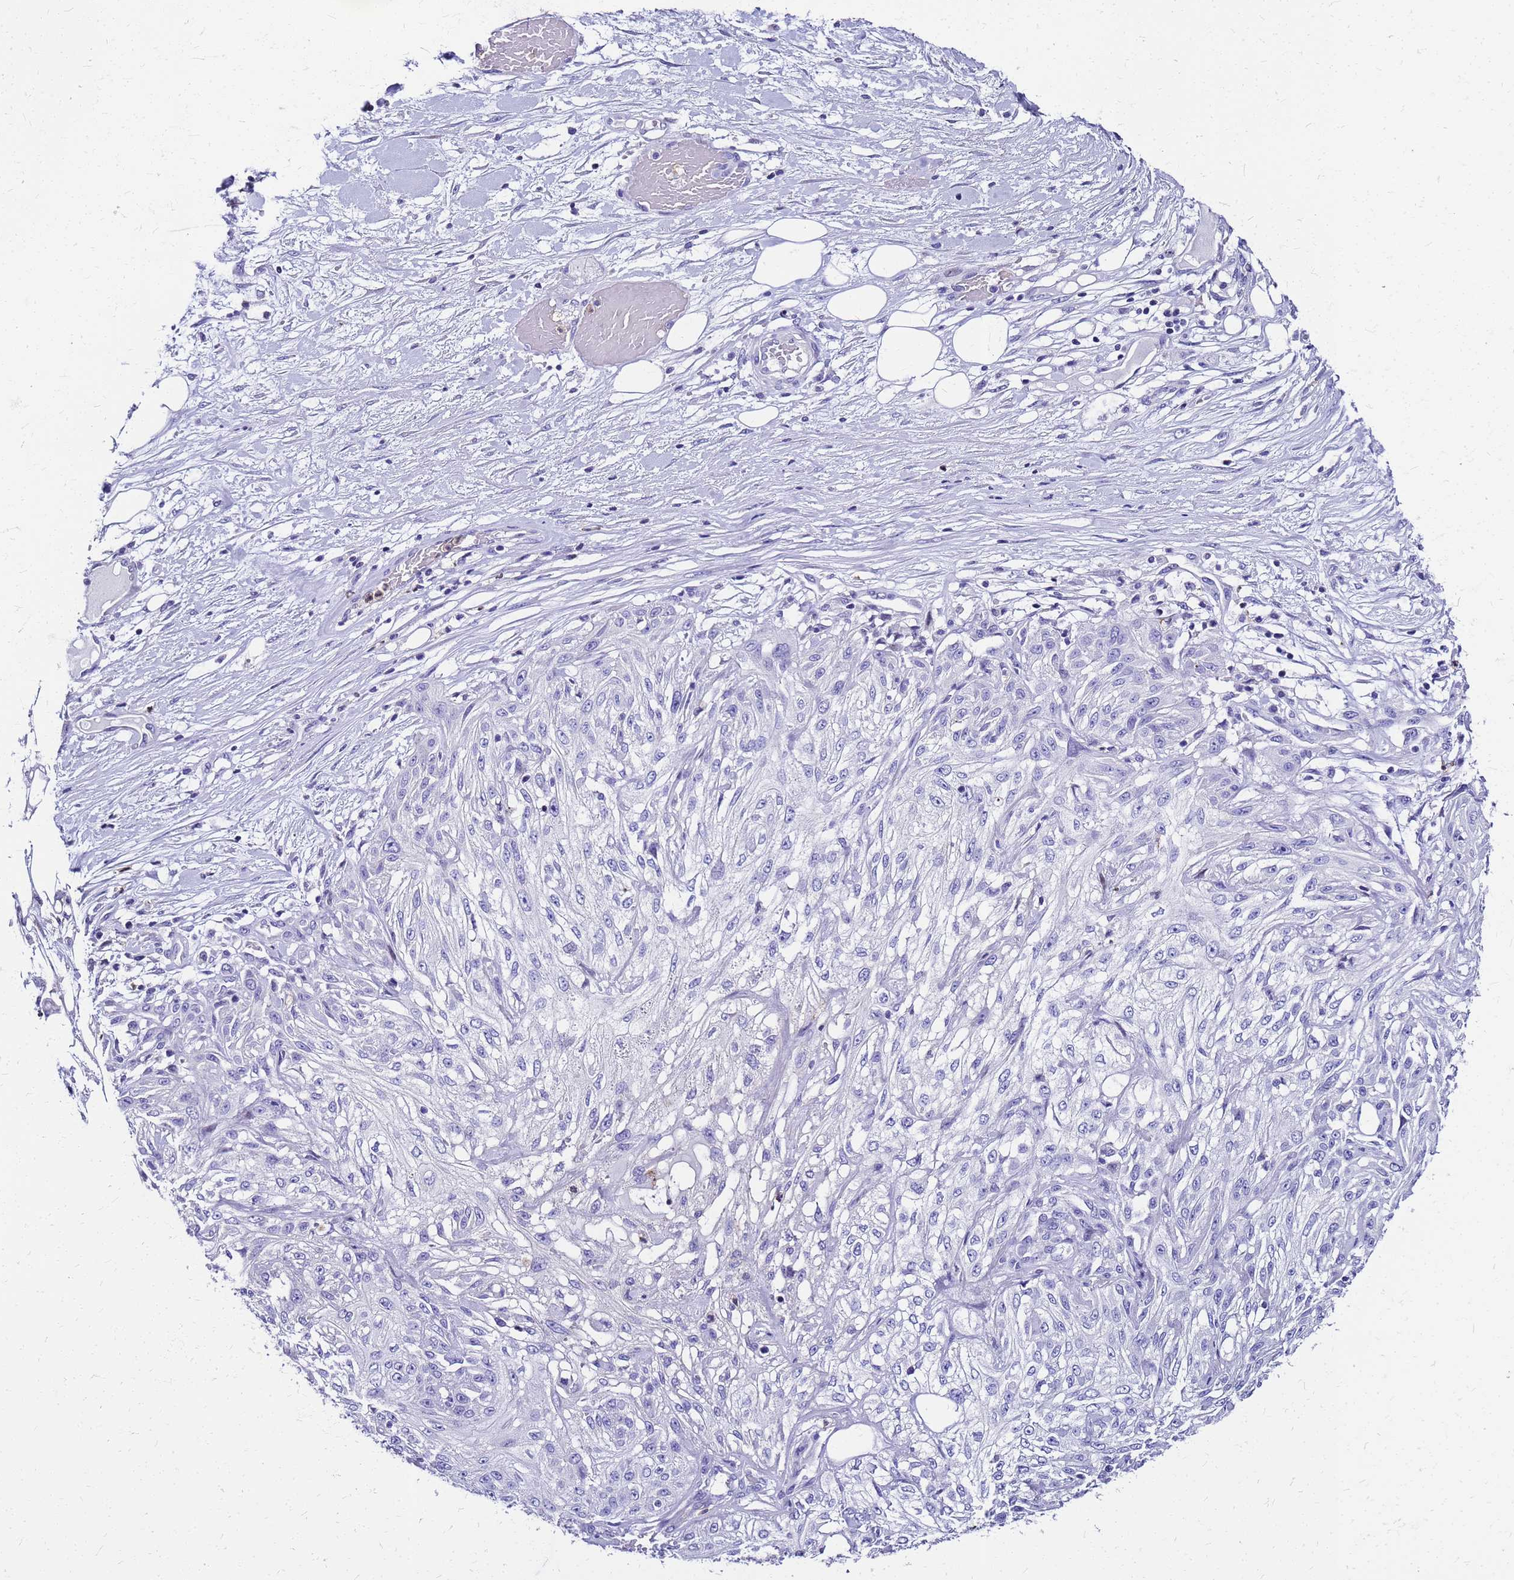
{"staining": {"intensity": "negative", "quantity": "none", "location": "none"}, "tissue": "skin cancer", "cell_type": "Tumor cells", "image_type": "cancer", "snomed": [{"axis": "morphology", "description": "Squamous cell carcinoma, NOS"}, {"axis": "morphology", "description": "Squamous cell carcinoma, metastatic, NOS"}, {"axis": "topography", "description": "Skin"}, {"axis": "topography", "description": "Lymph node"}], "caption": "DAB (3,3'-diaminobenzidine) immunohistochemical staining of human skin cancer (squamous cell carcinoma) exhibits no significant positivity in tumor cells.", "gene": "SMIM21", "patient": {"sex": "male", "age": 75}}